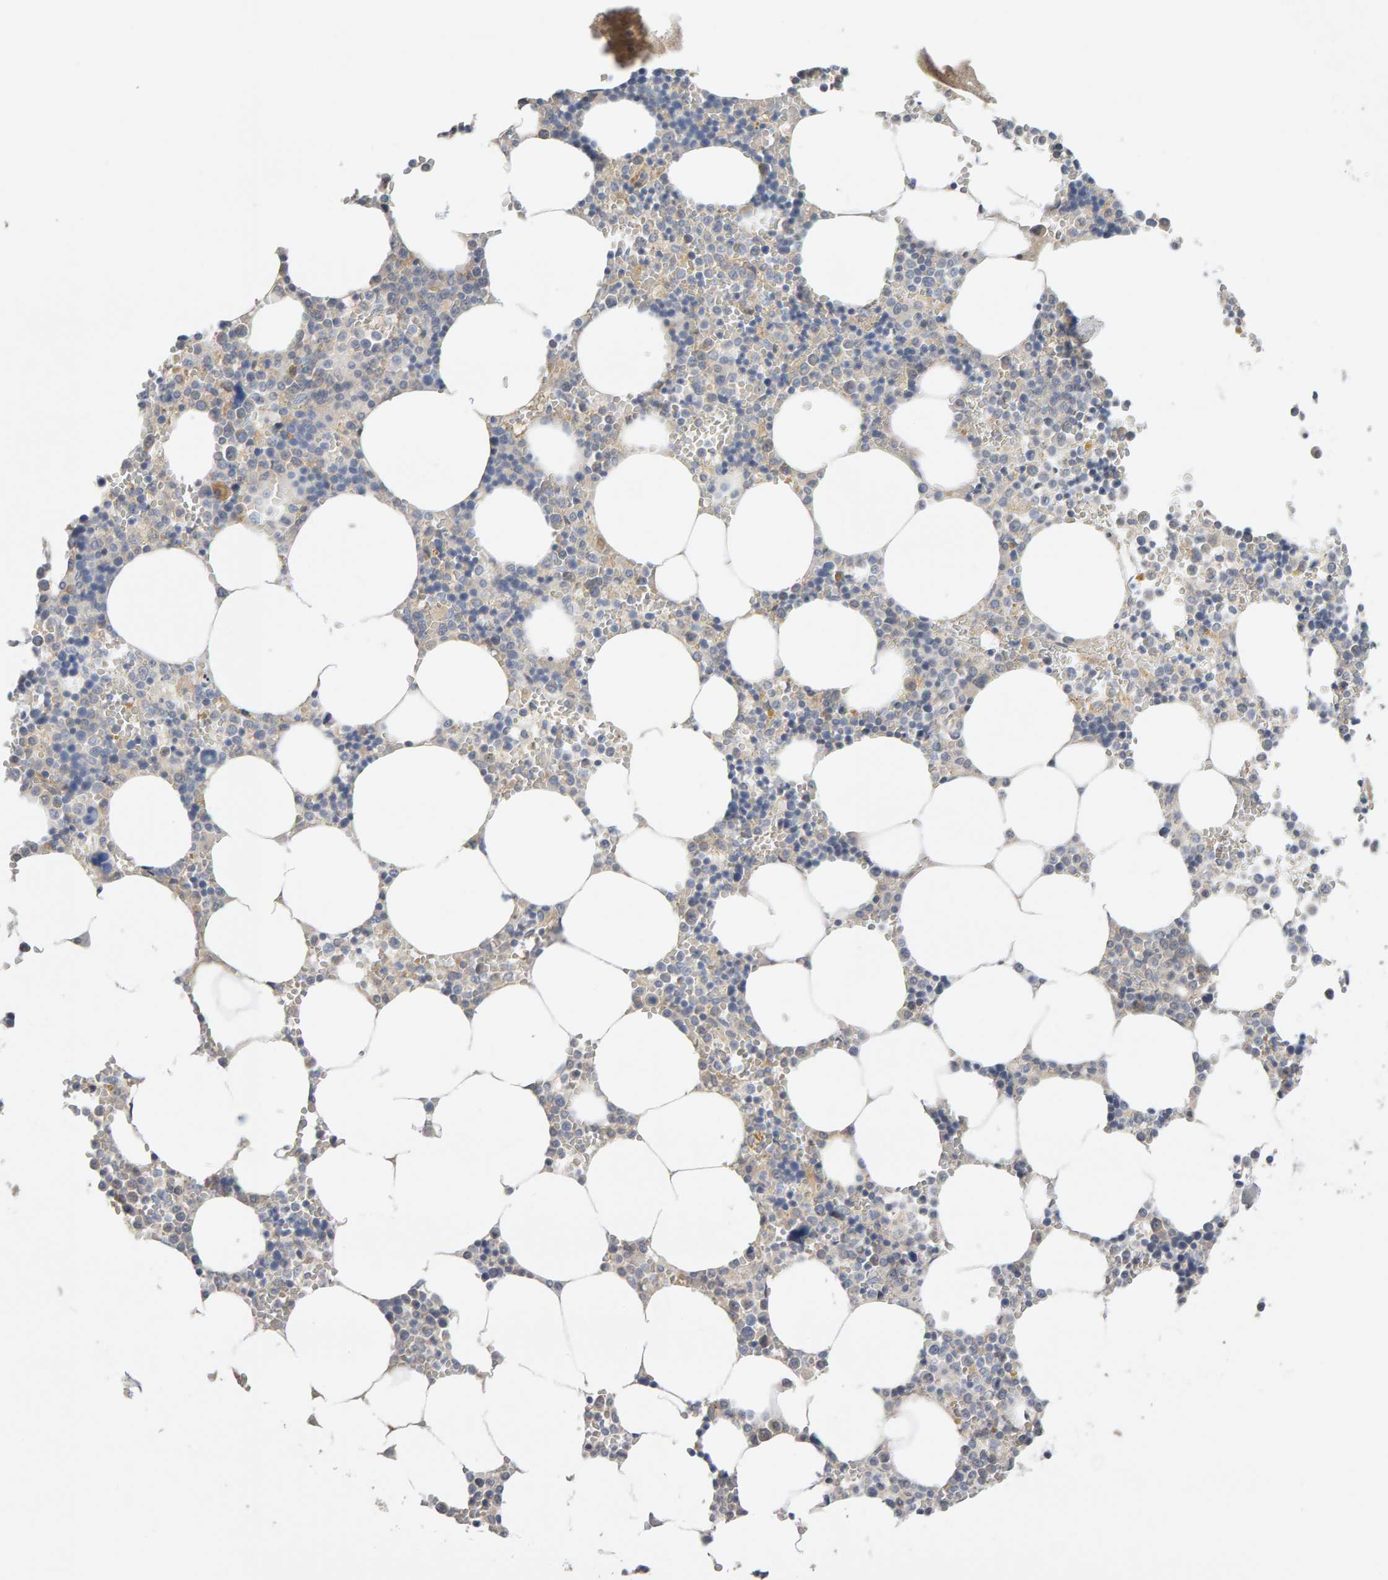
{"staining": {"intensity": "negative", "quantity": "none", "location": "none"}, "tissue": "bone marrow", "cell_type": "Hematopoietic cells", "image_type": "normal", "snomed": [{"axis": "morphology", "description": "Normal tissue, NOS"}, {"axis": "topography", "description": "Bone marrow"}], "caption": "There is no significant staining in hematopoietic cells of bone marrow. (DAB IHC with hematoxylin counter stain).", "gene": "GFUS", "patient": {"sex": "male", "age": 70}}